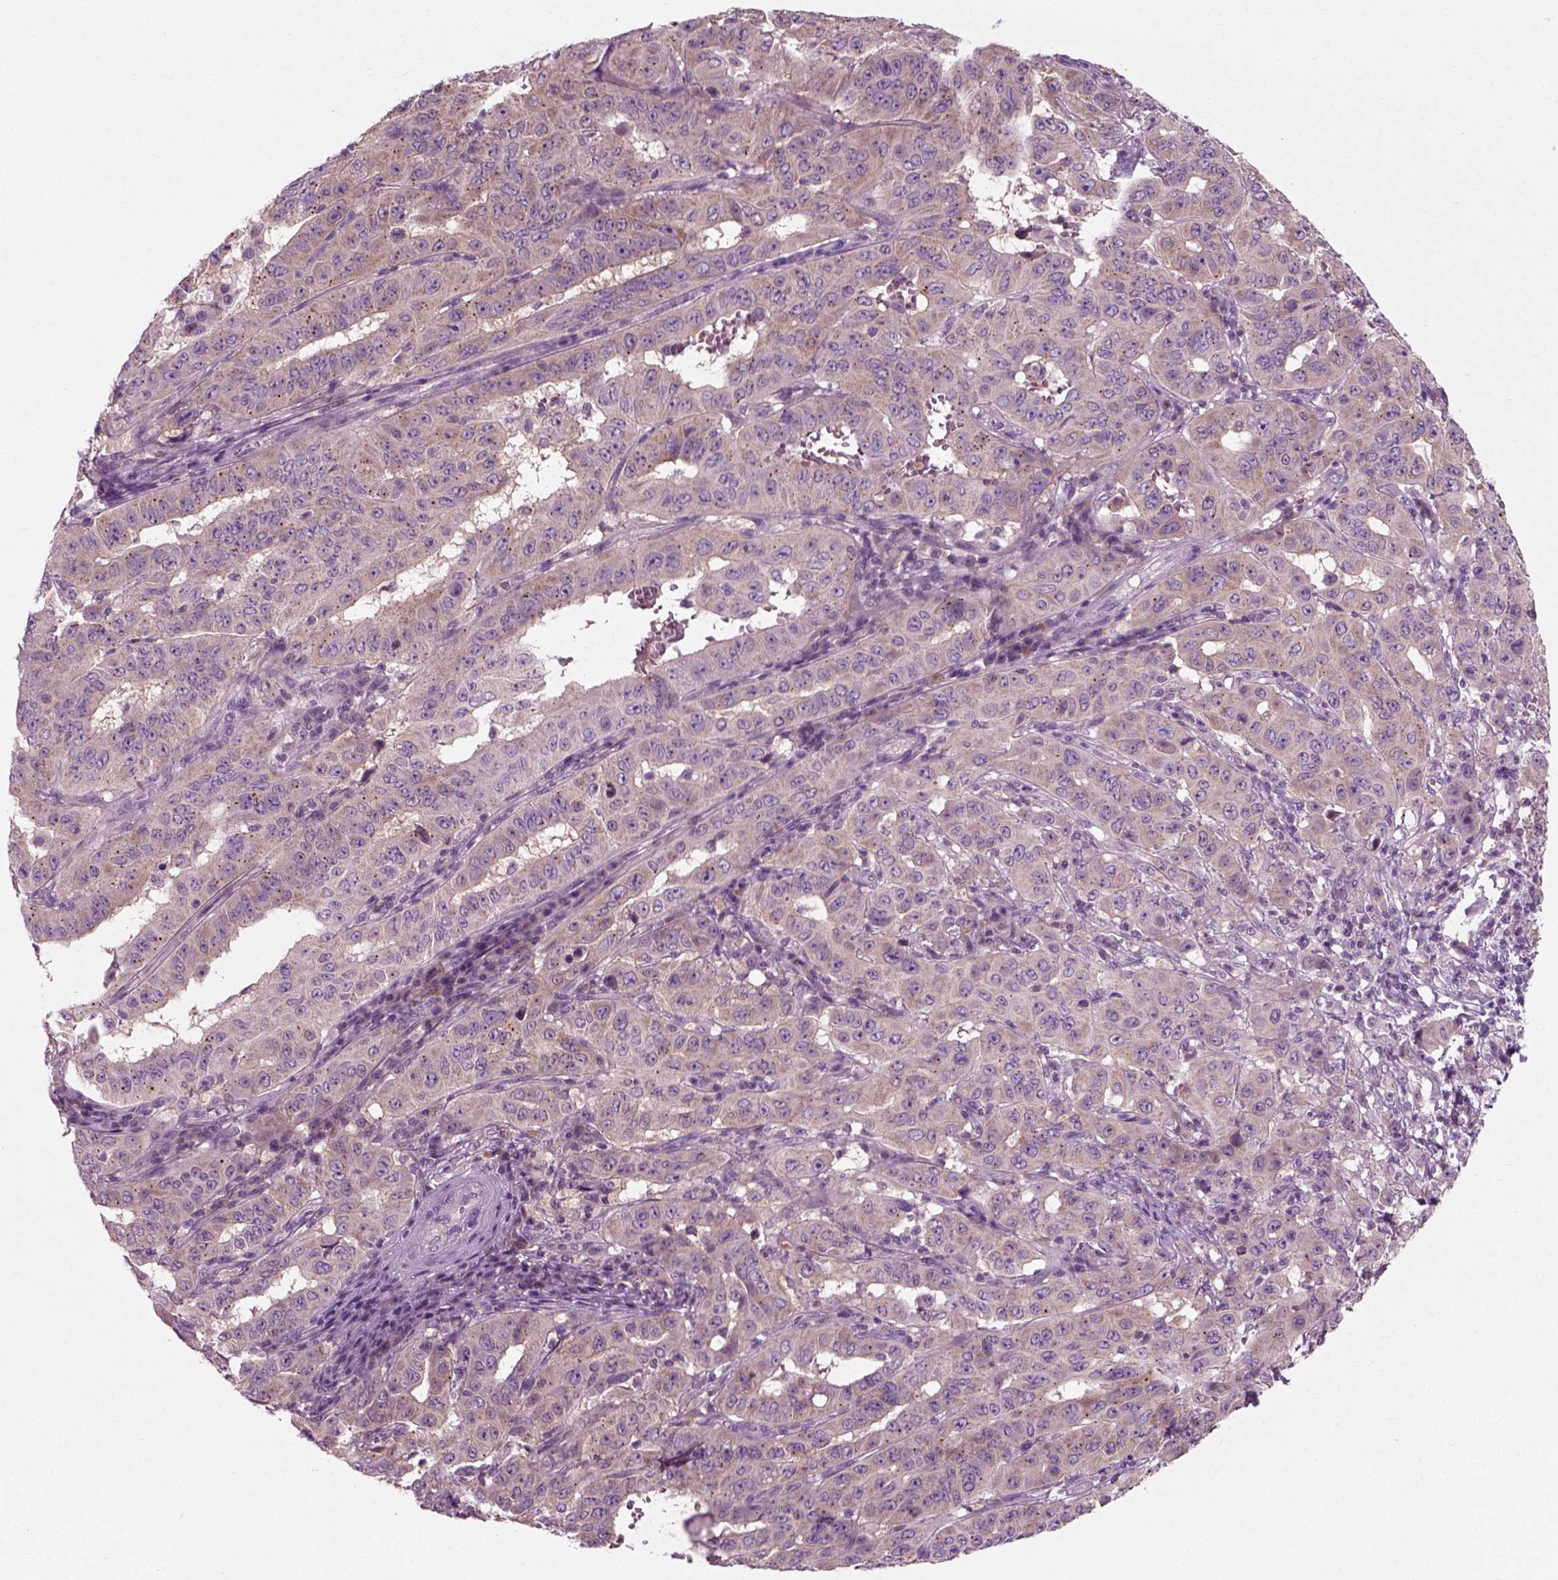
{"staining": {"intensity": "moderate", "quantity": "<25%", "location": "cytoplasmic/membranous"}, "tissue": "pancreatic cancer", "cell_type": "Tumor cells", "image_type": "cancer", "snomed": [{"axis": "morphology", "description": "Adenocarcinoma, NOS"}, {"axis": "topography", "description": "Pancreas"}], "caption": "This micrograph reveals immunohistochemistry (IHC) staining of human adenocarcinoma (pancreatic), with low moderate cytoplasmic/membranous staining in about <25% of tumor cells.", "gene": "RND2", "patient": {"sex": "male", "age": 63}}